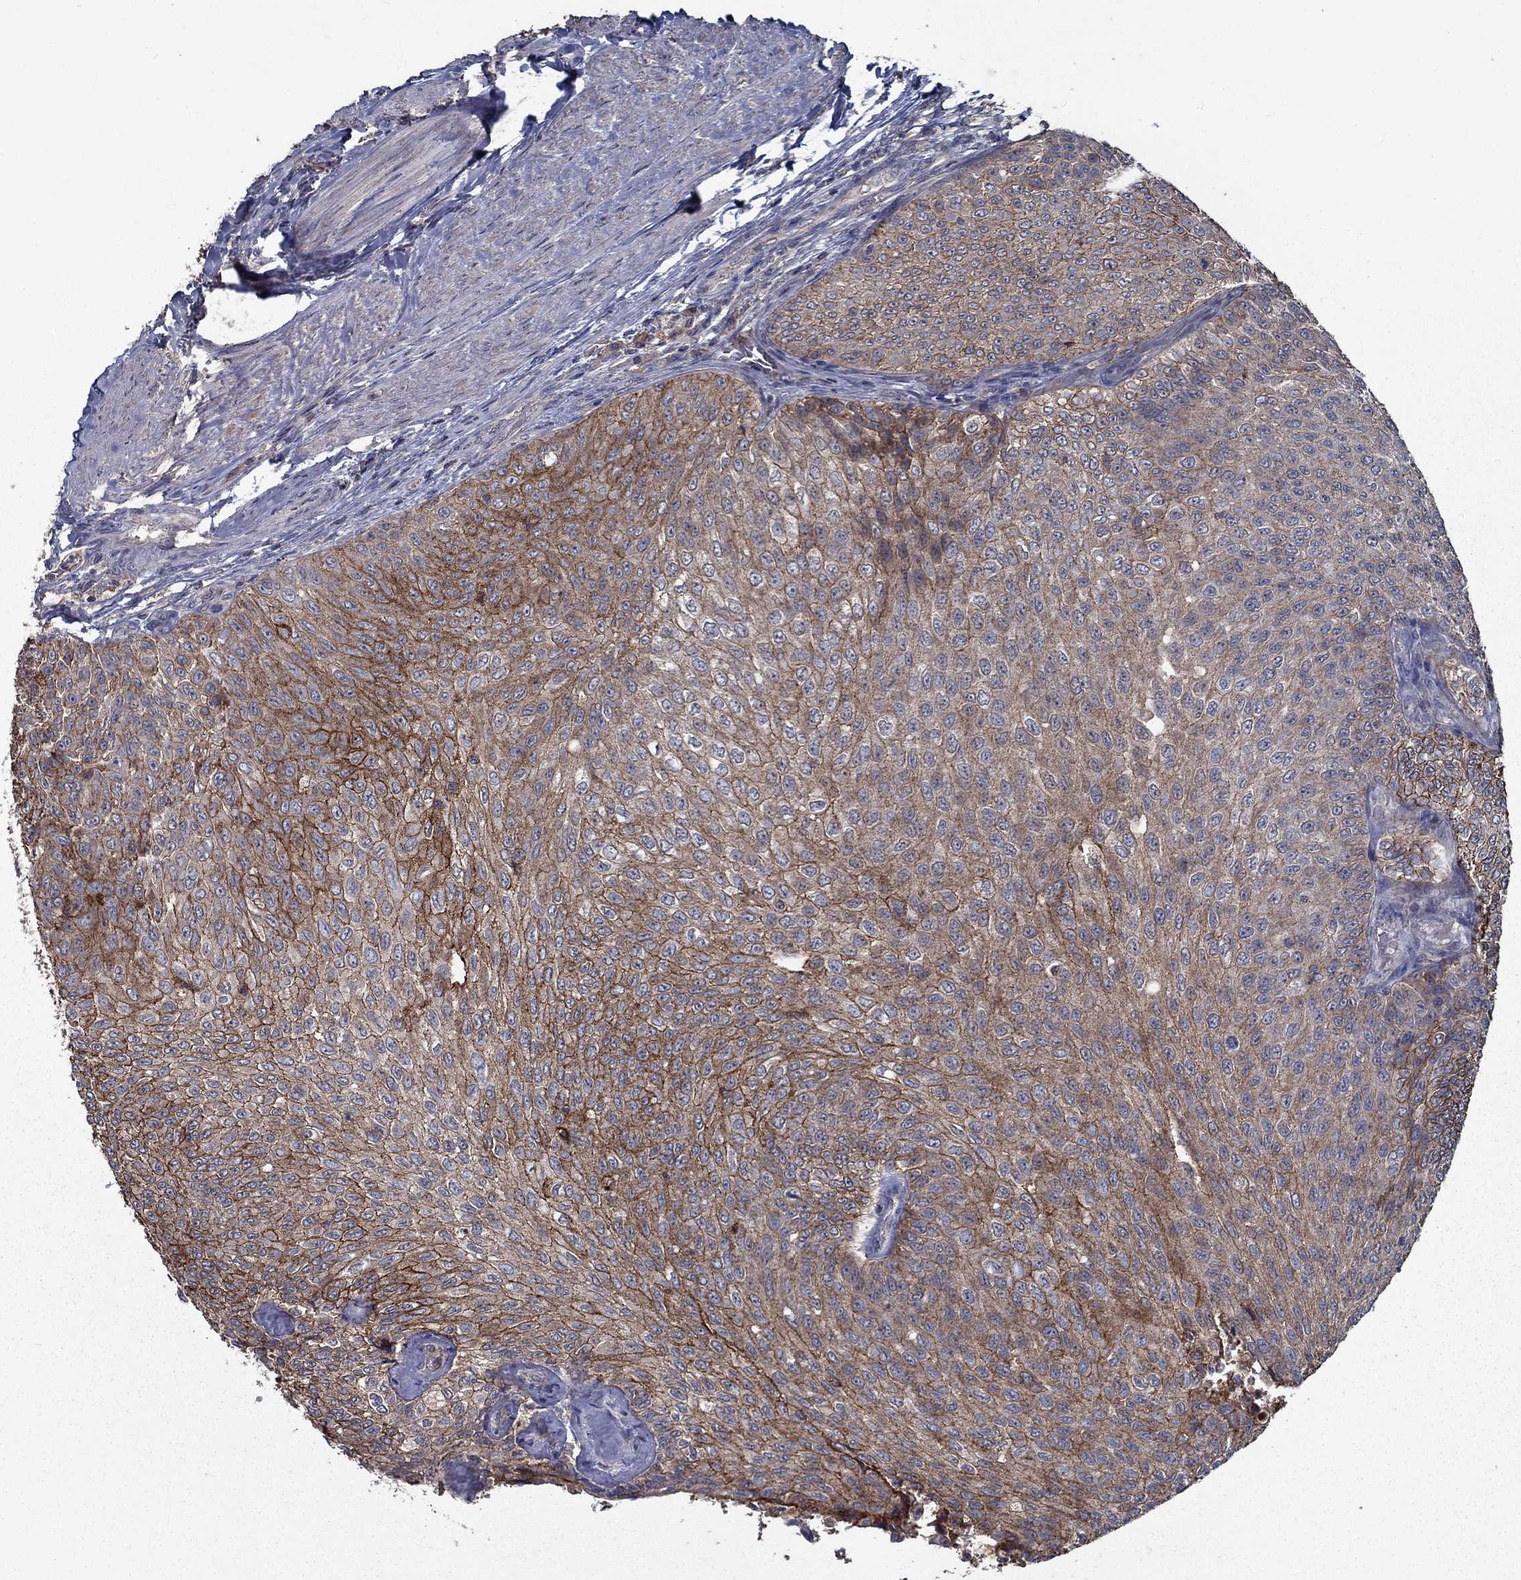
{"staining": {"intensity": "strong", "quantity": "25%-75%", "location": "cytoplasmic/membranous"}, "tissue": "urothelial cancer", "cell_type": "Tumor cells", "image_type": "cancer", "snomed": [{"axis": "morphology", "description": "Urothelial carcinoma, Low grade"}, {"axis": "topography", "description": "Ureter, NOS"}, {"axis": "topography", "description": "Urinary bladder"}], "caption": "The micrograph shows staining of urothelial cancer, revealing strong cytoplasmic/membranous protein staining (brown color) within tumor cells. The protein of interest is stained brown, and the nuclei are stained in blue (DAB (3,3'-diaminobenzidine) IHC with brightfield microscopy, high magnification).", "gene": "SLC44A1", "patient": {"sex": "male", "age": 78}}